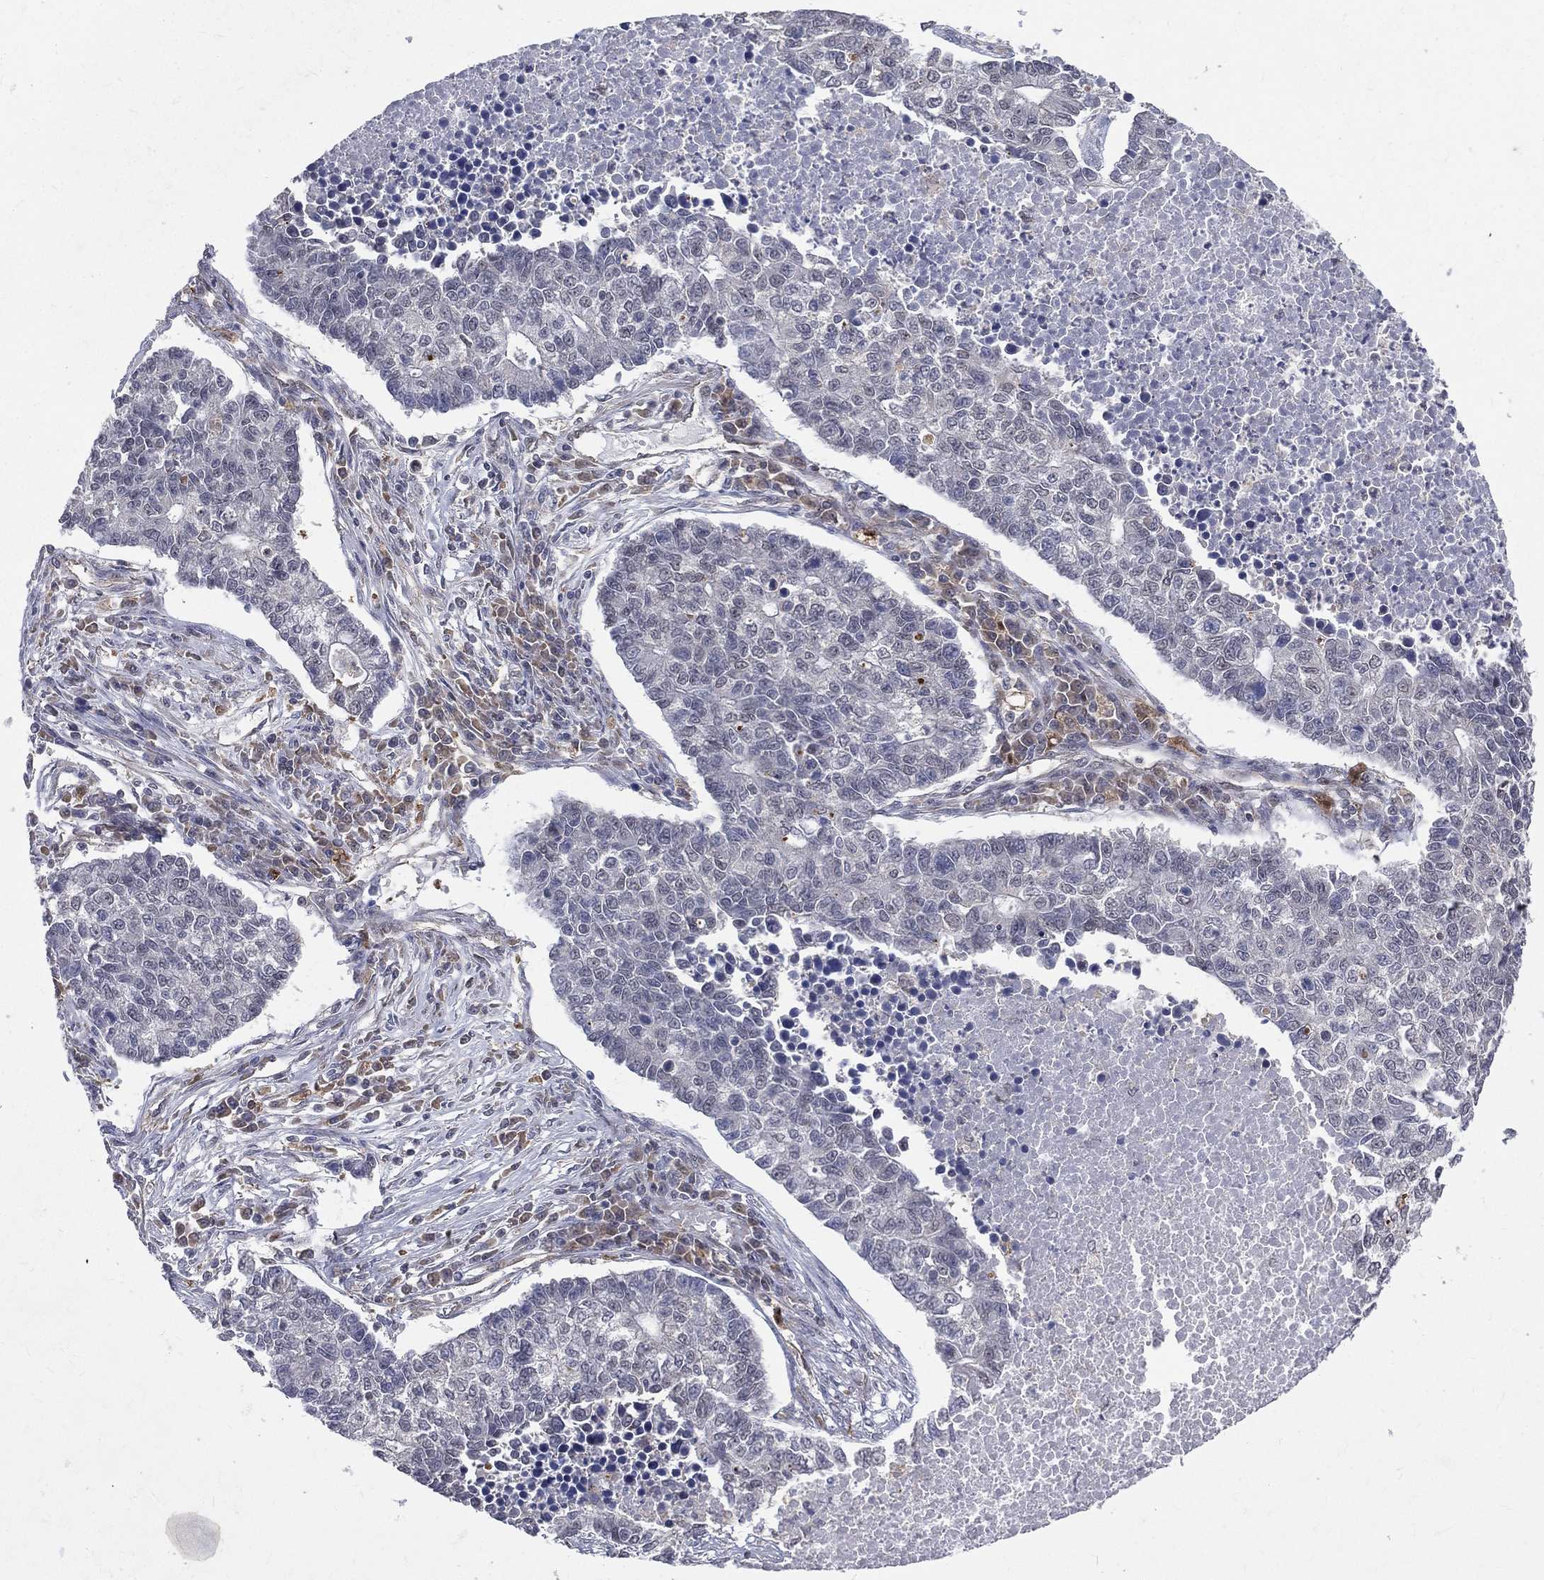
{"staining": {"intensity": "negative", "quantity": "none", "location": "none"}, "tissue": "lung cancer", "cell_type": "Tumor cells", "image_type": "cancer", "snomed": [{"axis": "morphology", "description": "Adenocarcinoma, NOS"}, {"axis": "topography", "description": "Lung"}], "caption": "Immunohistochemistry (IHC) micrograph of neoplastic tissue: lung cancer (adenocarcinoma) stained with DAB reveals no significant protein positivity in tumor cells. (DAB (3,3'-diaminobenzidine) IHC with hematoxylin counter stain).", "gene": "GMPR2", "patient": {"sex": "male", "age": 57}}